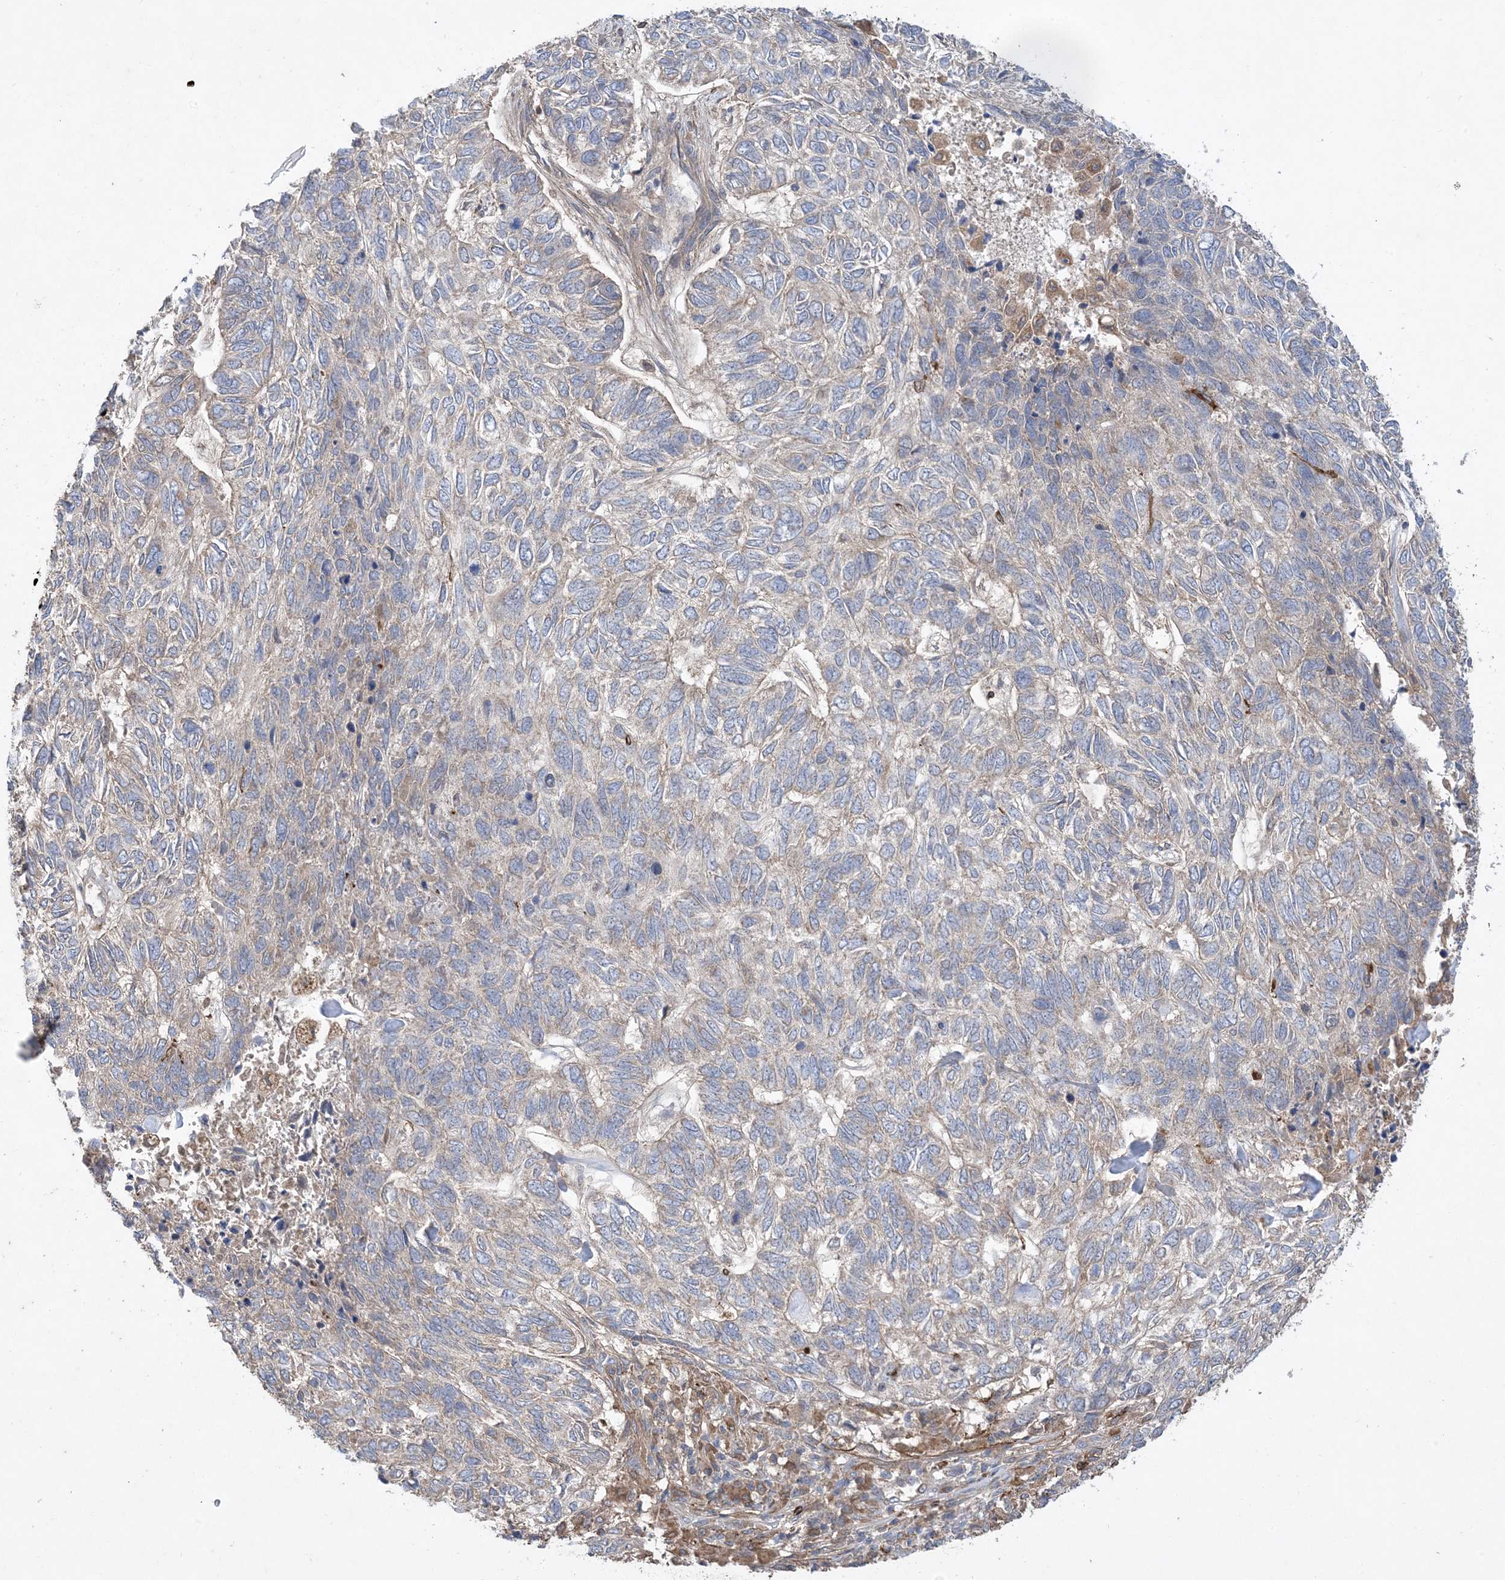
{"staining": {"intensity": "negative", "quantity": "none", "location": "none"}, "tissue": "skin cancer", "cell_type": "Tumor cells", "image_type": "cancer", "snomed": [{"axis": "morphology", "description": "Basal cell carcinoma"}, {"axis": "topography", "description": "Skin"}], "caption": "An immunohistochemistry image of skin cancer is shown. There is no staining in tumor cells of skin cancer. (DAB (3,3'-diaminobenzidine) immunohistochemistry (IHC) visualized using brightfield microscopy, high magnification).", "gene": "MASP2", "patient": {"sex": "female", "age": 65}}